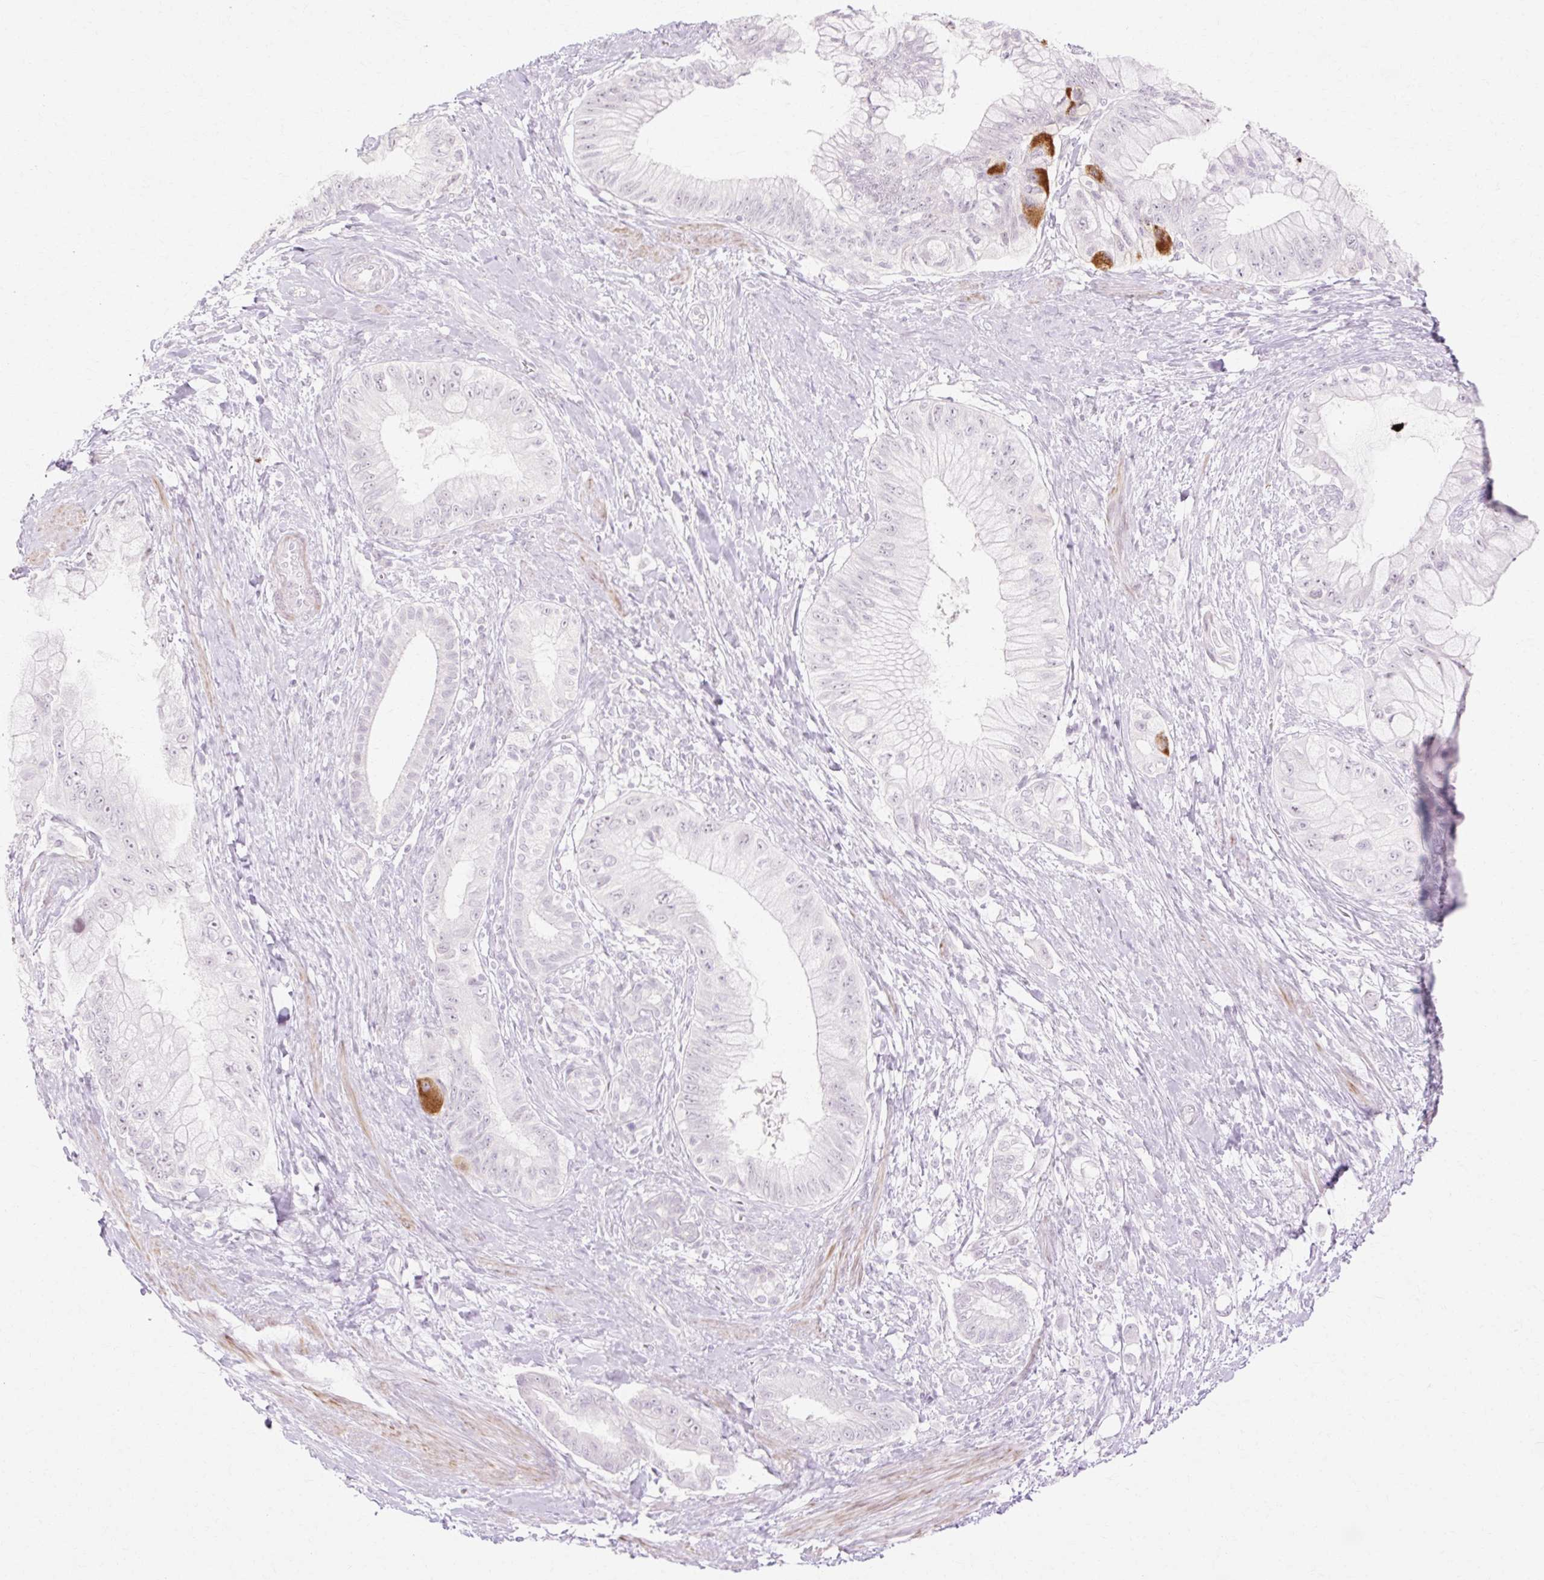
{"staining": {"intensity": "strong", "quantity": "<25%", "location": "cytoplasmic/membranous"}, "tissue": "pancreatic cancer", "cell_type": "Tumor cells", "image_type": "cancer", "snomed": [{"axis": "morphology", "description": "Adenocarcinoma, NOS"}, {"axis": "topography", "description": "Pancreas"}], "caption": "Brown immunohistochemical staining in pancreatic adenocarcinoma exhibits strong cytoplasmic/membranous positivity in about <25% of tumor cells.", "gene": "C3orf49", "patient": {"sex": "male", "age": 48}}